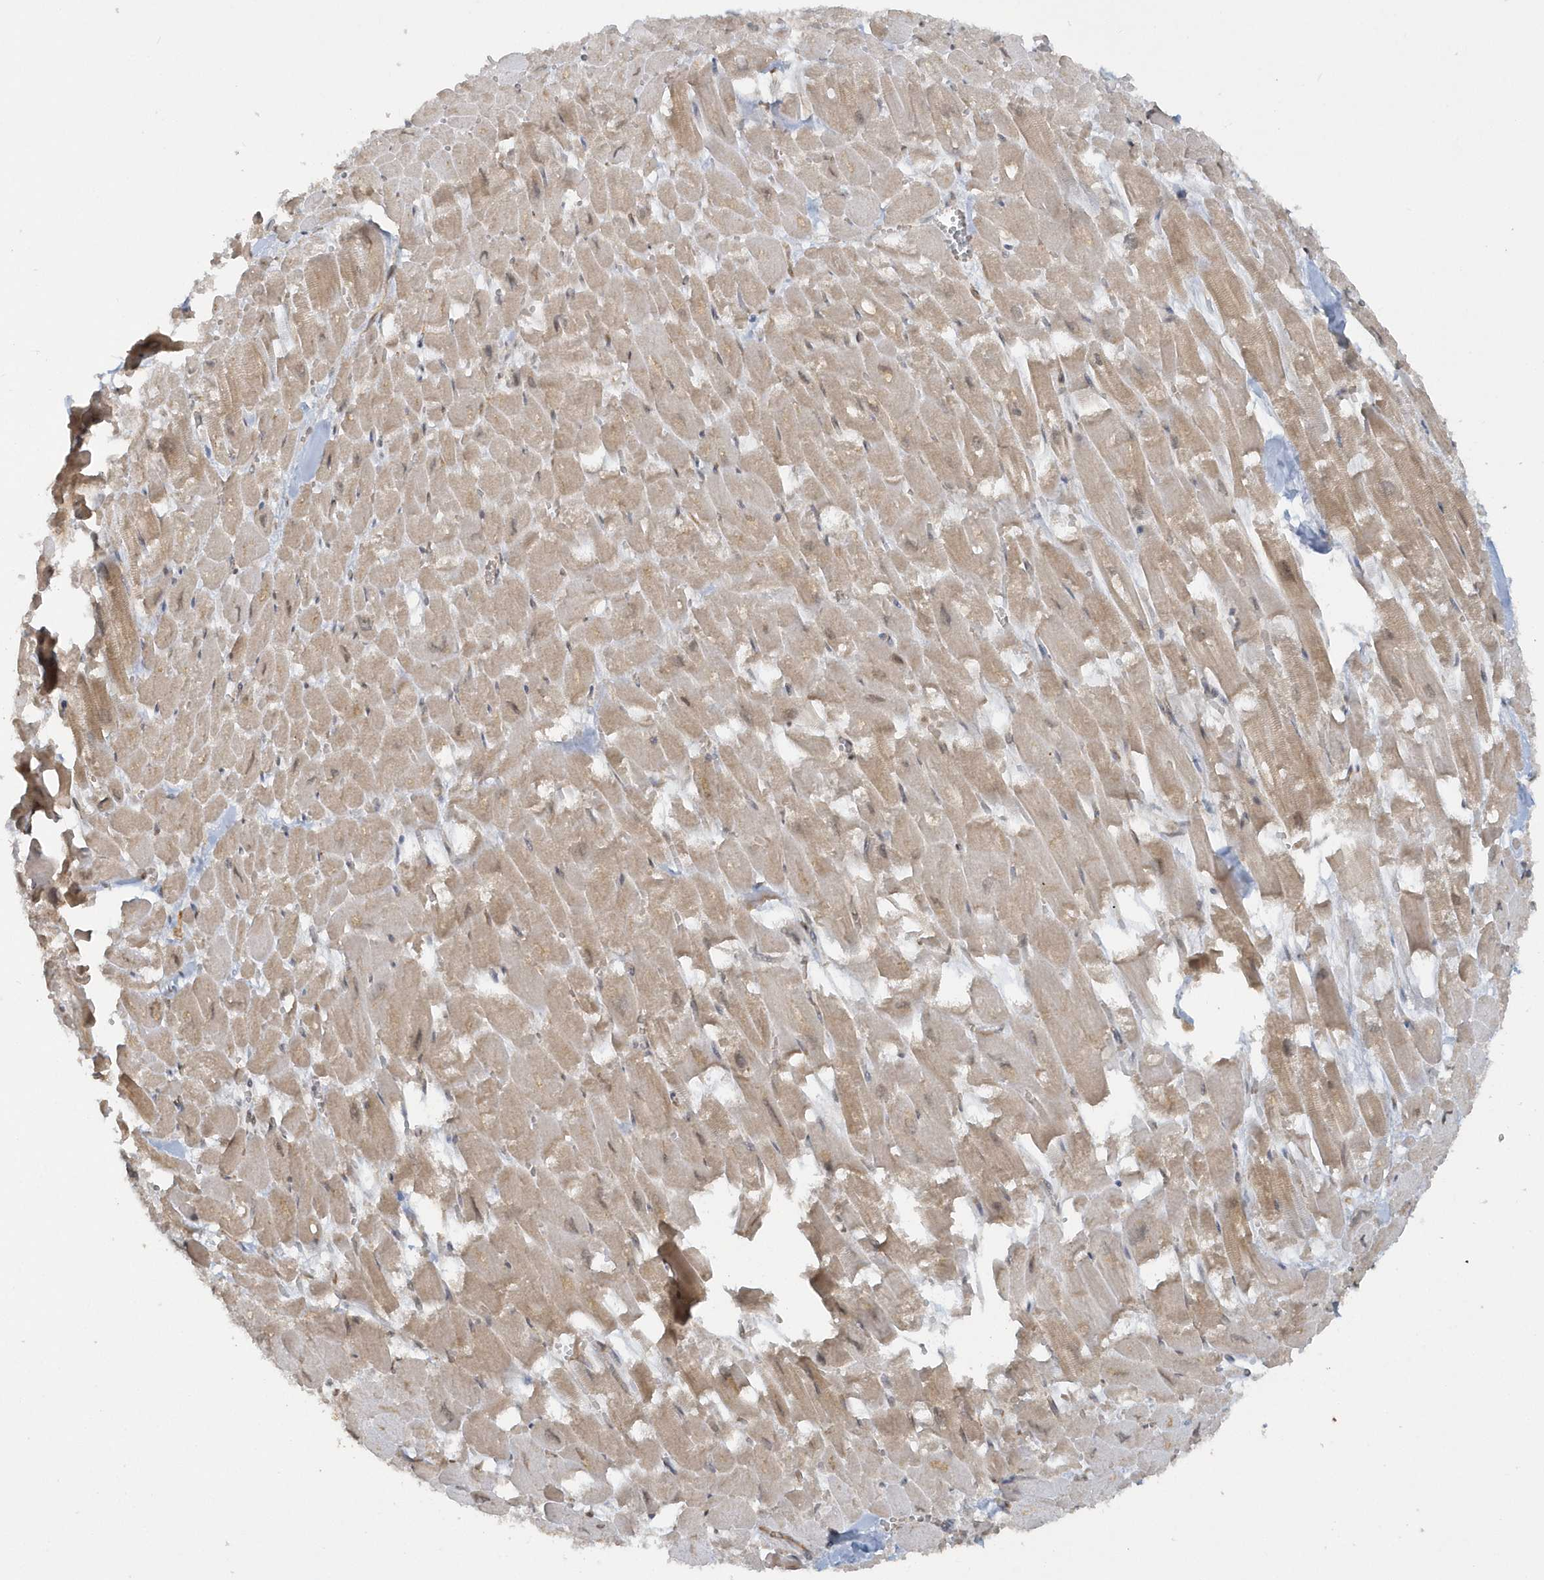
{"staining": {"intensity": "moderate", "quantity": ">75%", "location": "cytoplasmic/membranous"}, "tissue": "heart muscle", "cell_type": "Cardiomyocytes", "image_type": "normal", "snomed": [{"axis": "morphology", "description": "Normal tissue, NOS"}, {"axis": "topography", "description": "Heart"}], "caption": "High-magnification brightfield microscopy of benign heart muscle stained with DAB (3,3'-diaminobenzidine) (brown) and counterstained with hematoxylin (blue). cardiomyocytes exhibit moderate cytoplasmic/membranous expression is identified in approximately>75% of cells. Nuclei are stained in blue.", "gene": "STIM2", "patient": {"sex": "male", "age": 54}}